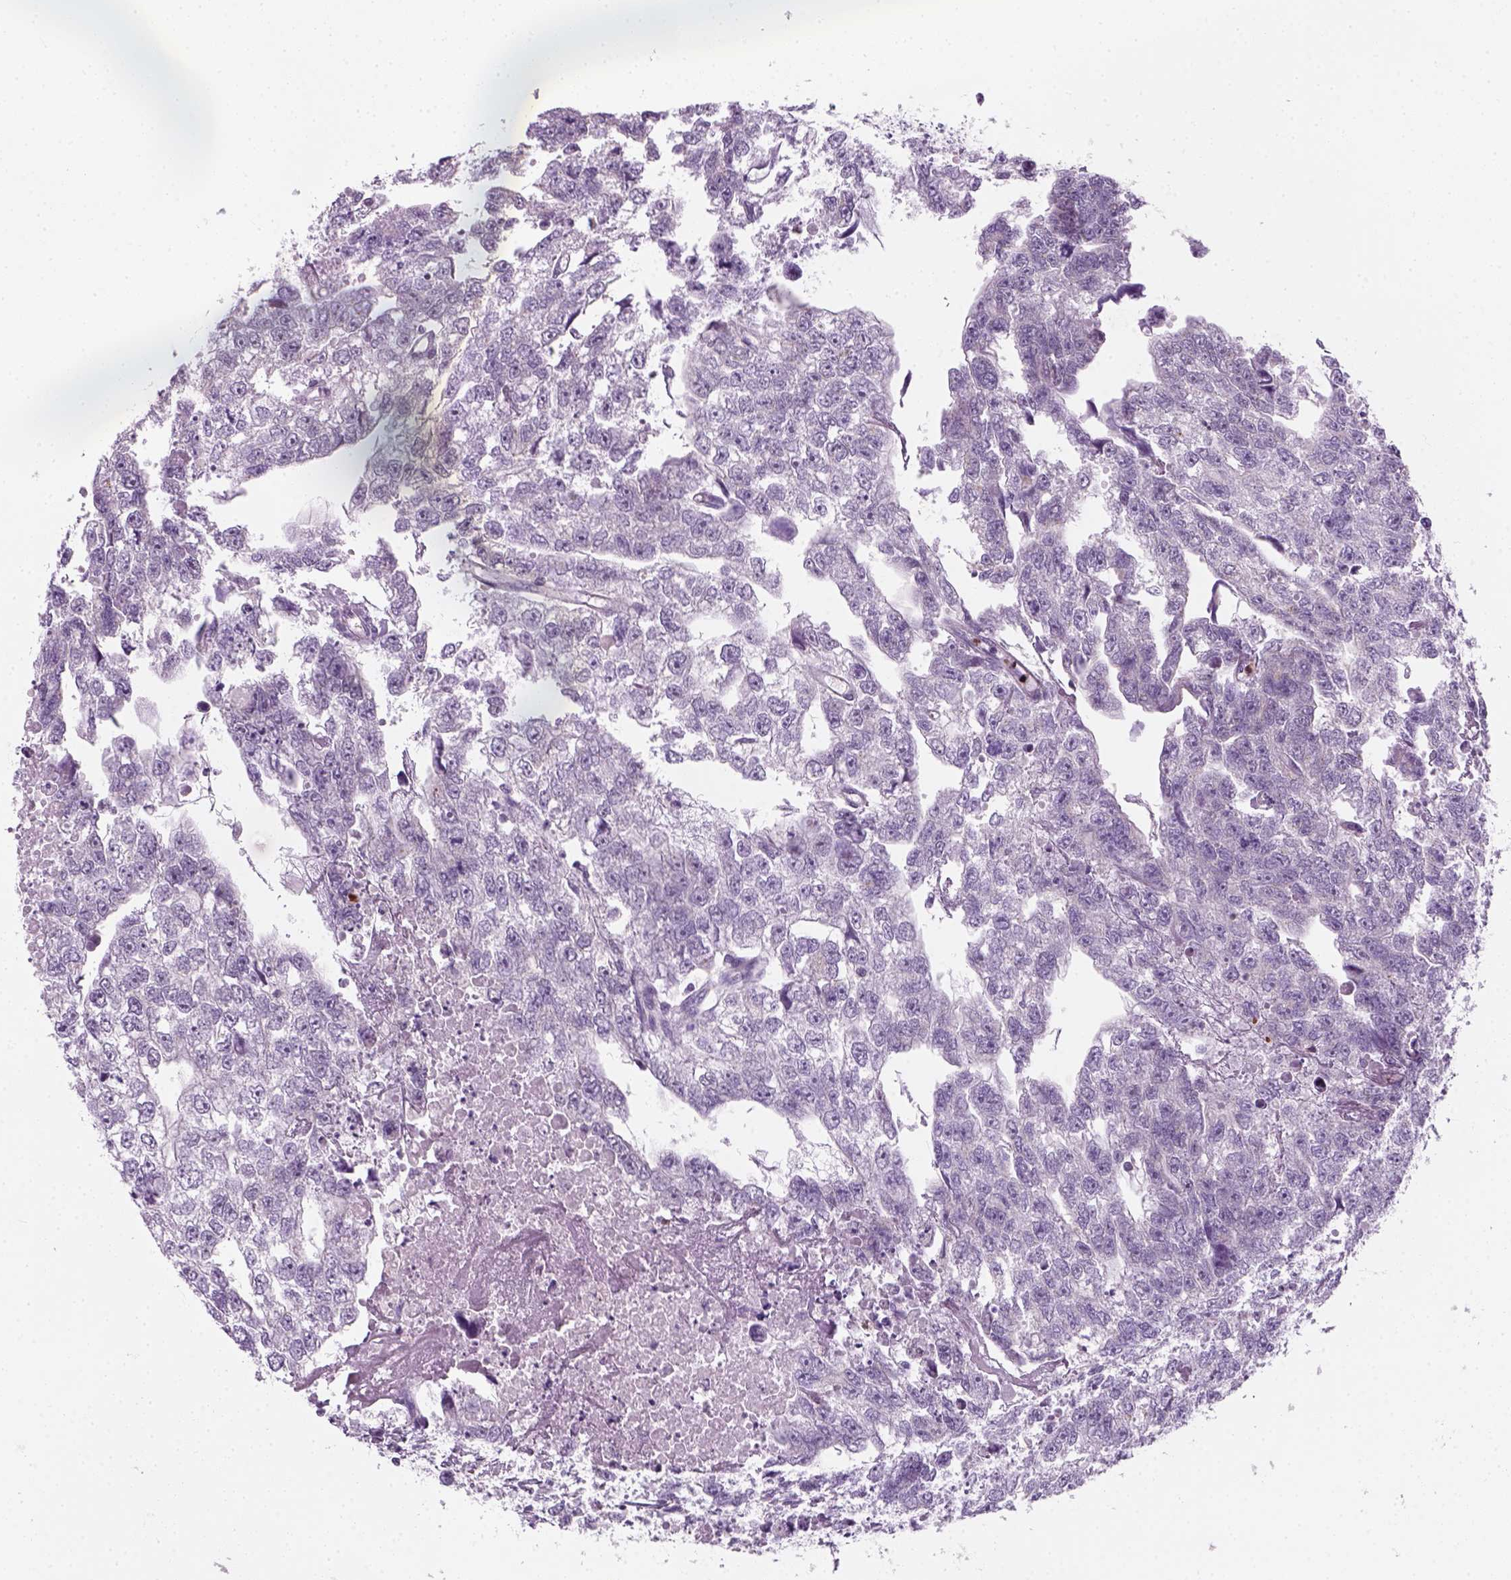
{"staining": {"intensity": "negative", "quantity": "none", "location": "none"}, "tissue": "testis cancer", "cell_type": "Tumor cells", "image_type": "cancer", "snomed": [{"axis": "morphology", "description": "Carcinoma, Embryonal, NOS"}, {"axis": "morphology", "description": "Teratoma, malignant, NOS"}, {"axis": "topography", "description": "Testis"}], "caption": "Image shows no significant protein staining in tumor cells of testis cancer.", "gene": "IL4", "patient": {"sex": "male", "age": 44}}